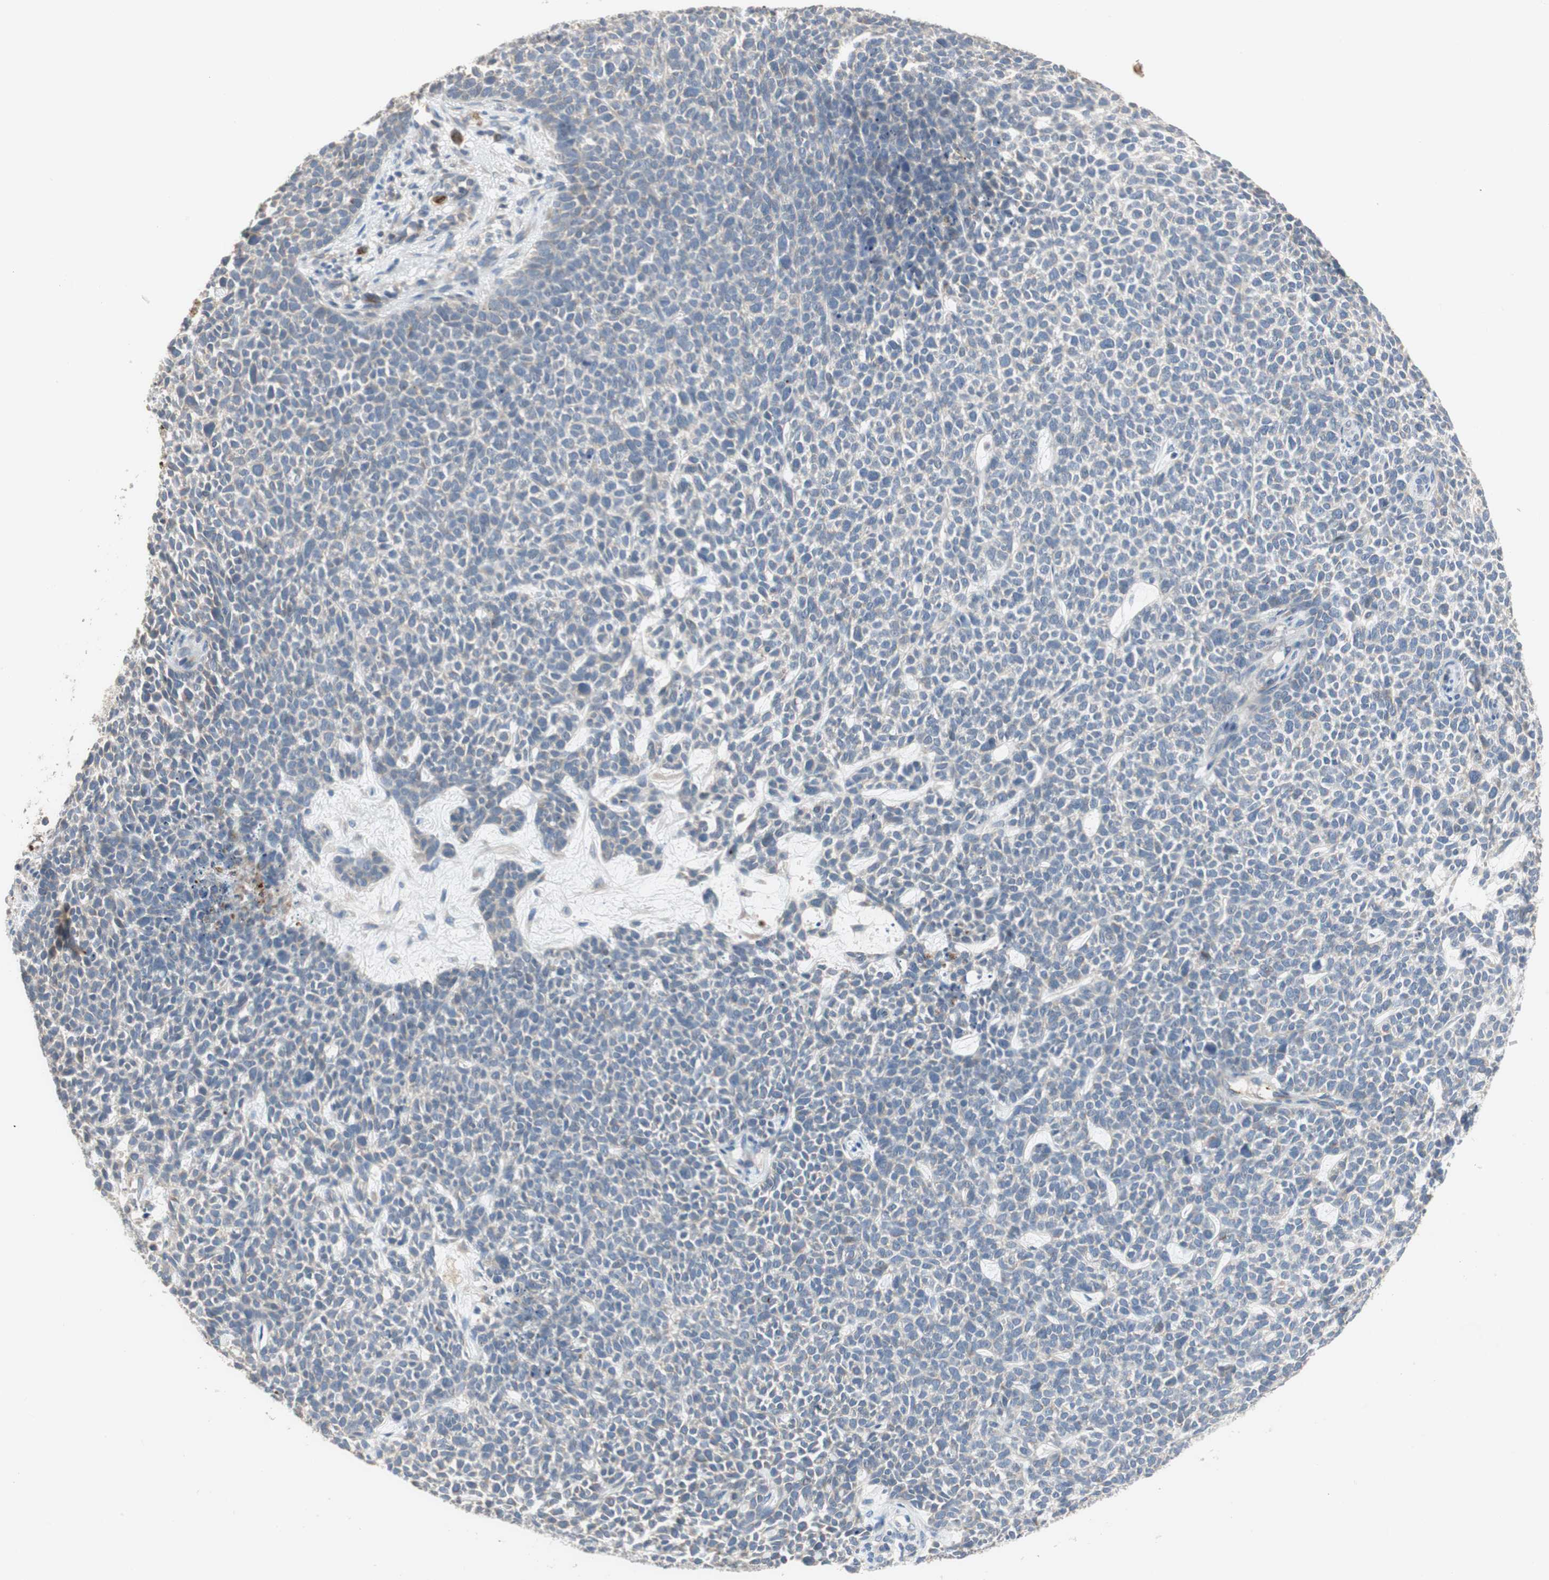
{"staining": {"intensity": "negative", "quantity": "none", "location": "none"}, "tissue": "skin cancer", "cell_type": "Tumor cells", "image_type": "cancer", "snomed": [{"axis": "morphology", "description": "Basal cell carcinoma"}, {"axis": "topography", "description": "Skin"}], "caption": "Immunohistochemistry micrograph of basal cell carcinoma (skin) stained for a protein (brown), which exhibits no expression in tumor cells.", "gene": "ALPL", "patient": {"sex": "female", "age": 84}}